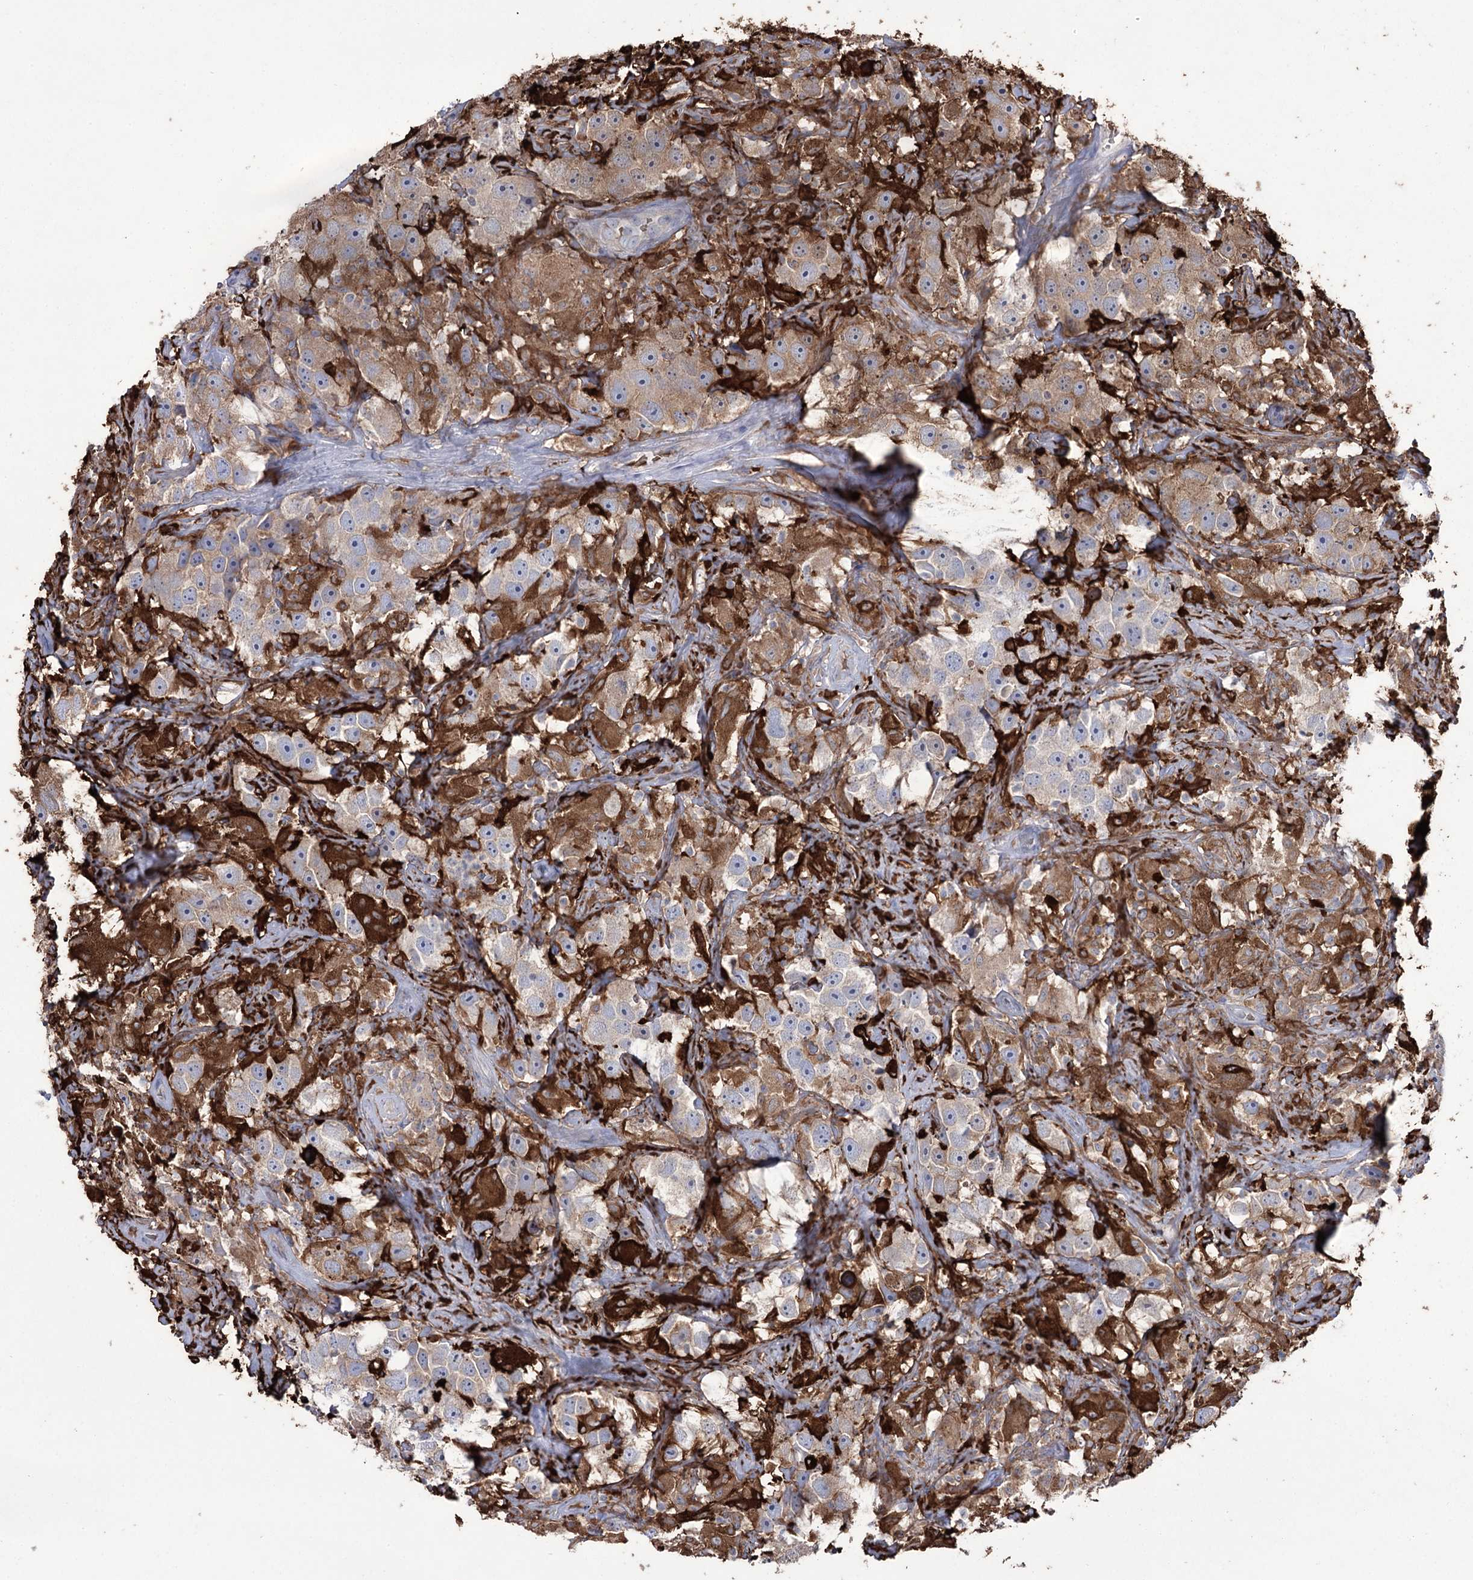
{"staining": {"intensity": "moderate", "quantity": "<25%", "location": "cytoplasmic/membranous"}, "tissue": "testis cancer", "cell_type": "Tumor cells", "image_type": "cancer", "snomed": [{"axis": "morphology", "description": "Seminoma, NOS"}, {"axis": "topography", "description": "Testis"}], "caption": "Testis cancer stained with a brown dye exhibits moderate cytoplasmic/membranous positive staining in about <25% of tumor cells.", "gene": "ZNF622", "patient": {"sex": "male", "age": 49}}